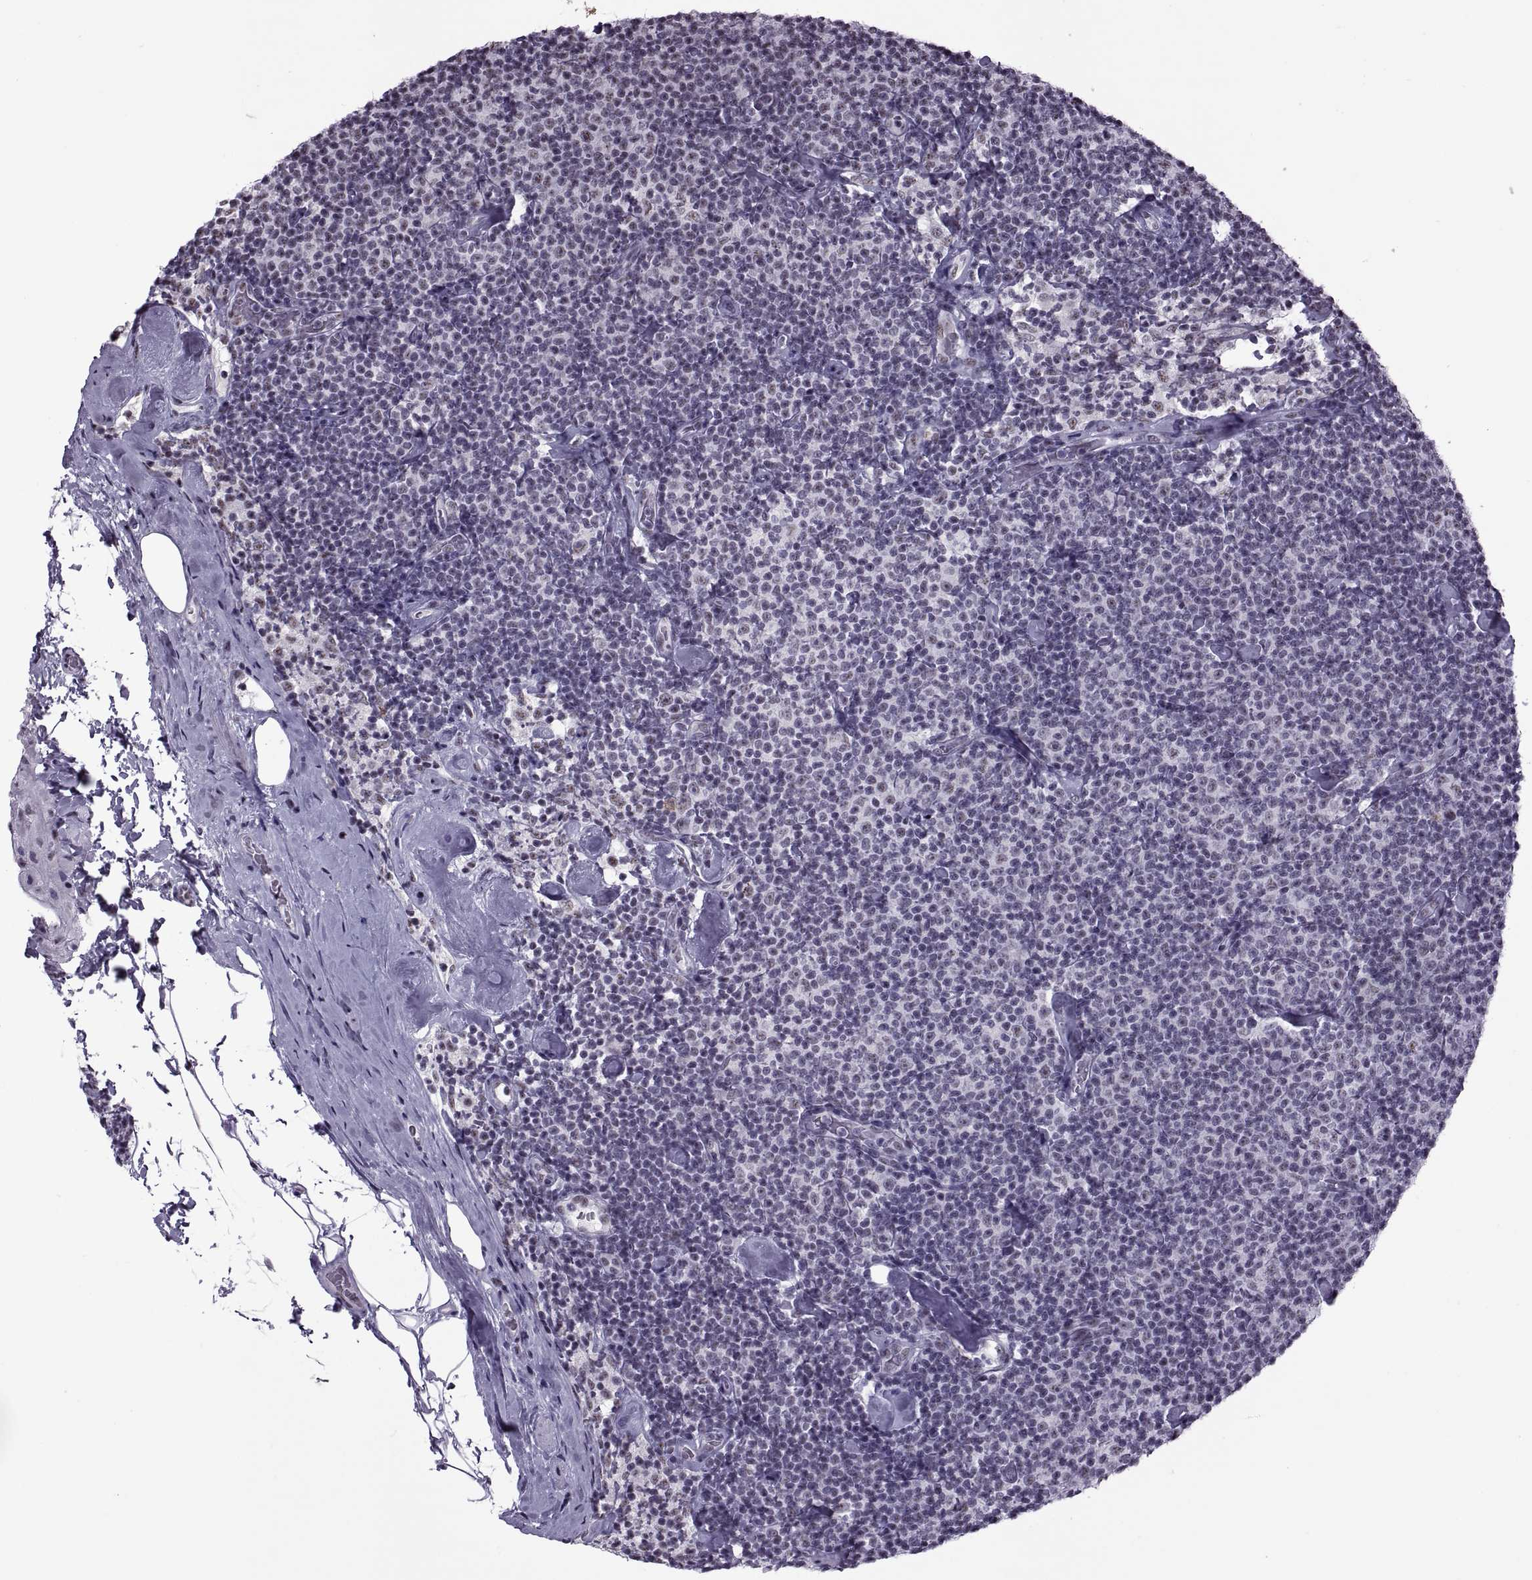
{"staining": {"intensity": "negative", "quantity": "none", "location": "none"}, "tissue": "lymphoma", "cell_type": "Tumor cells", "image_type": "cancer", "snomed": [{"axis": "morphology", "description": "Malignant lymphoma, non-Hodgkin's type, Low grade"}, {"axis": "topography", "description": "Lymph node"}], "caption": "Histopathology image shows no protein staining in tumor cells of malignant lymphoma, non-Hodgkin's type (low-grade) tissue. The staining is performed using DAB (3,3'-diaminobenzidine) brown chromogen with nuclei counter-stained in using hematoxylin.", "gene": "MAGEA4", "patient": {"sex": "male", "age": 81}}